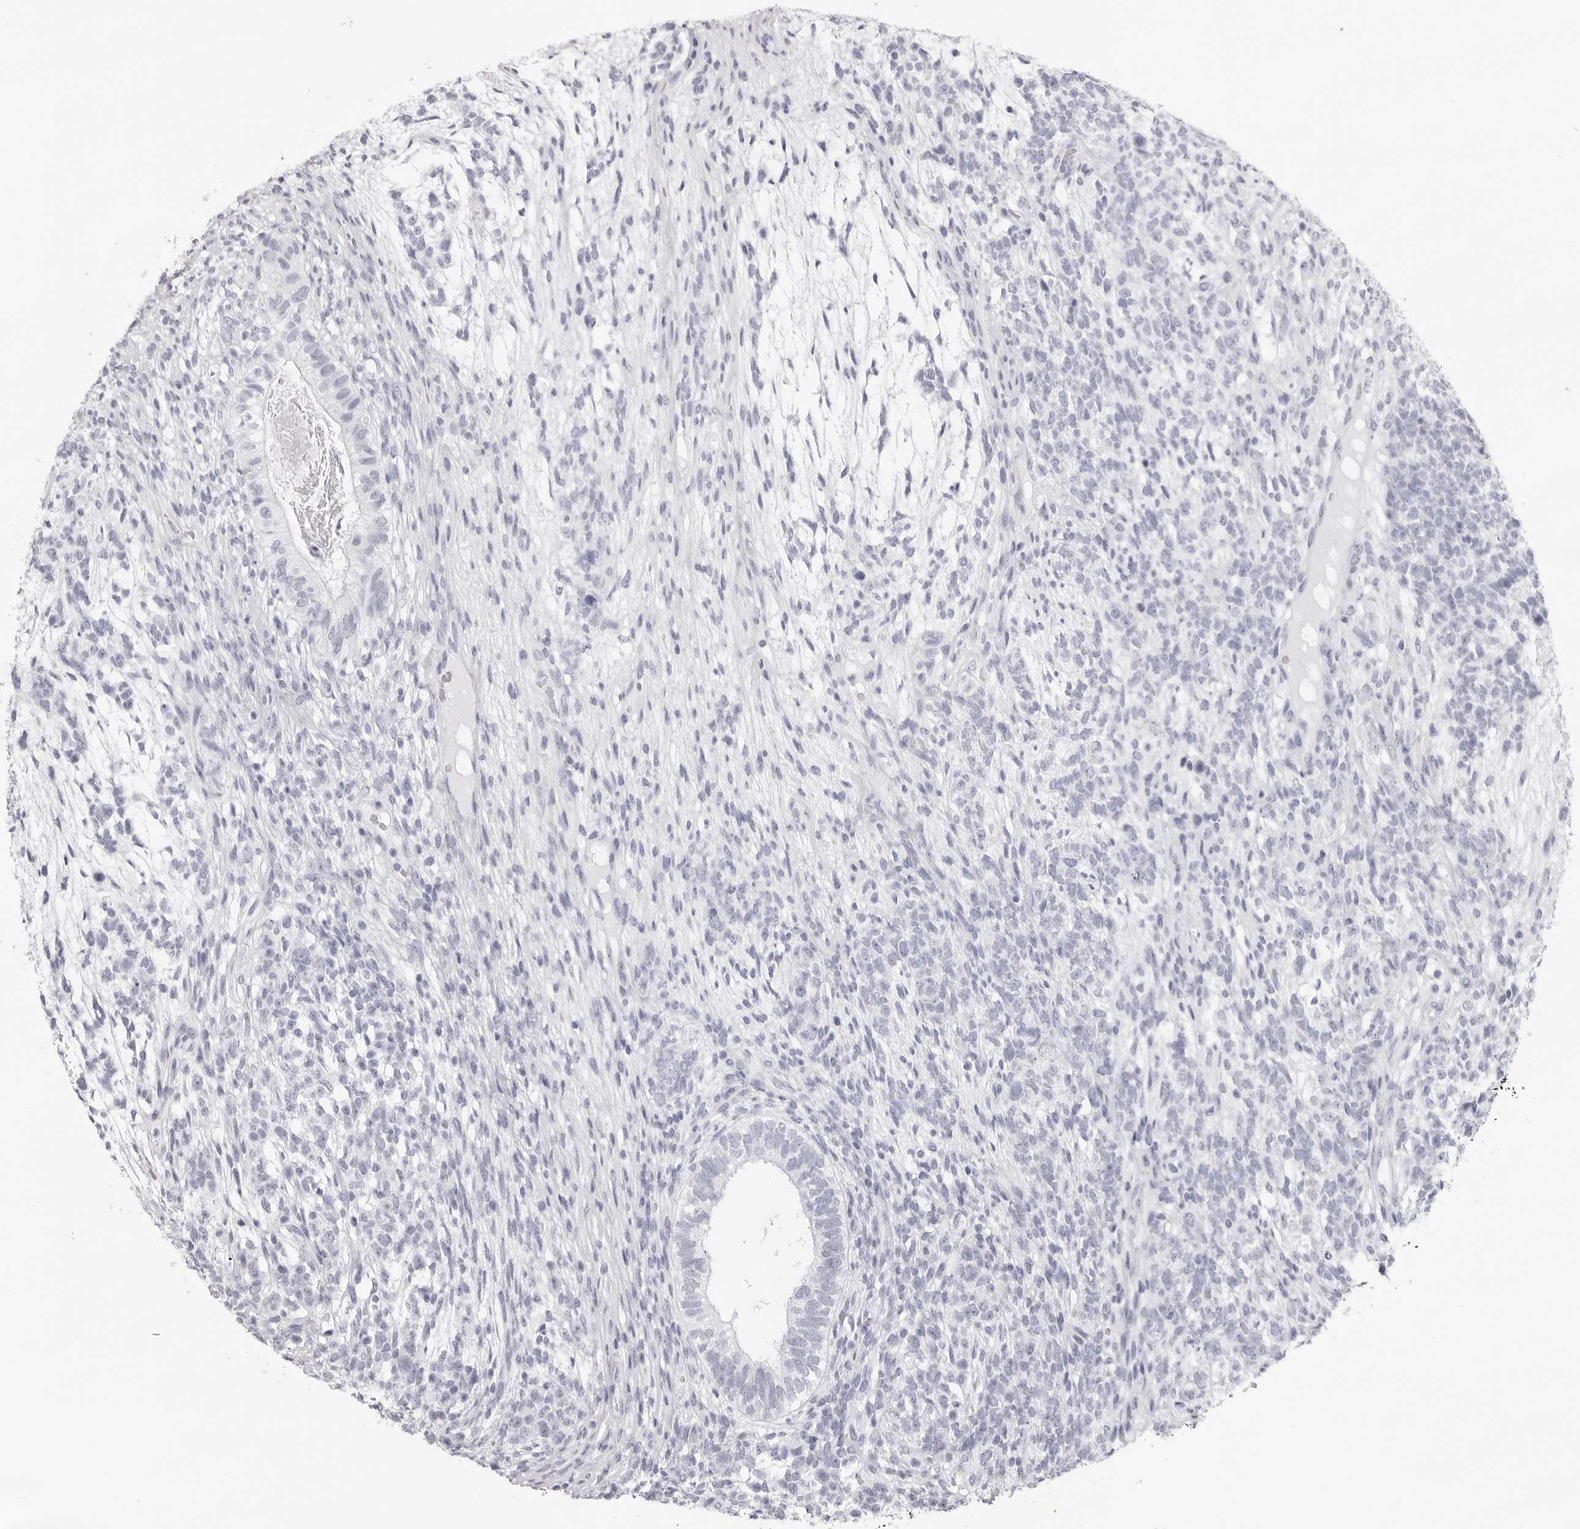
{"staining": {"intensity": "negative", "quantity": "none", "location": "none"}, "tissue": "testis cancer", "cell_type": "Tumor cells", "image_type": "cancer", "snomed": [{"axis": "morphology", "description": "Seminoma, NOS"}, {"axis": "morphology", "description": "Carcinoma, Embryonal, NOS"}, {"axis": "topography", "description": "Testis"}], "caption": "Tumor cells show no significant staining in testis cancer (embryonal carcinoma).", "gene": "KLK9", "patient": {"sex": "male", "age": 28}}